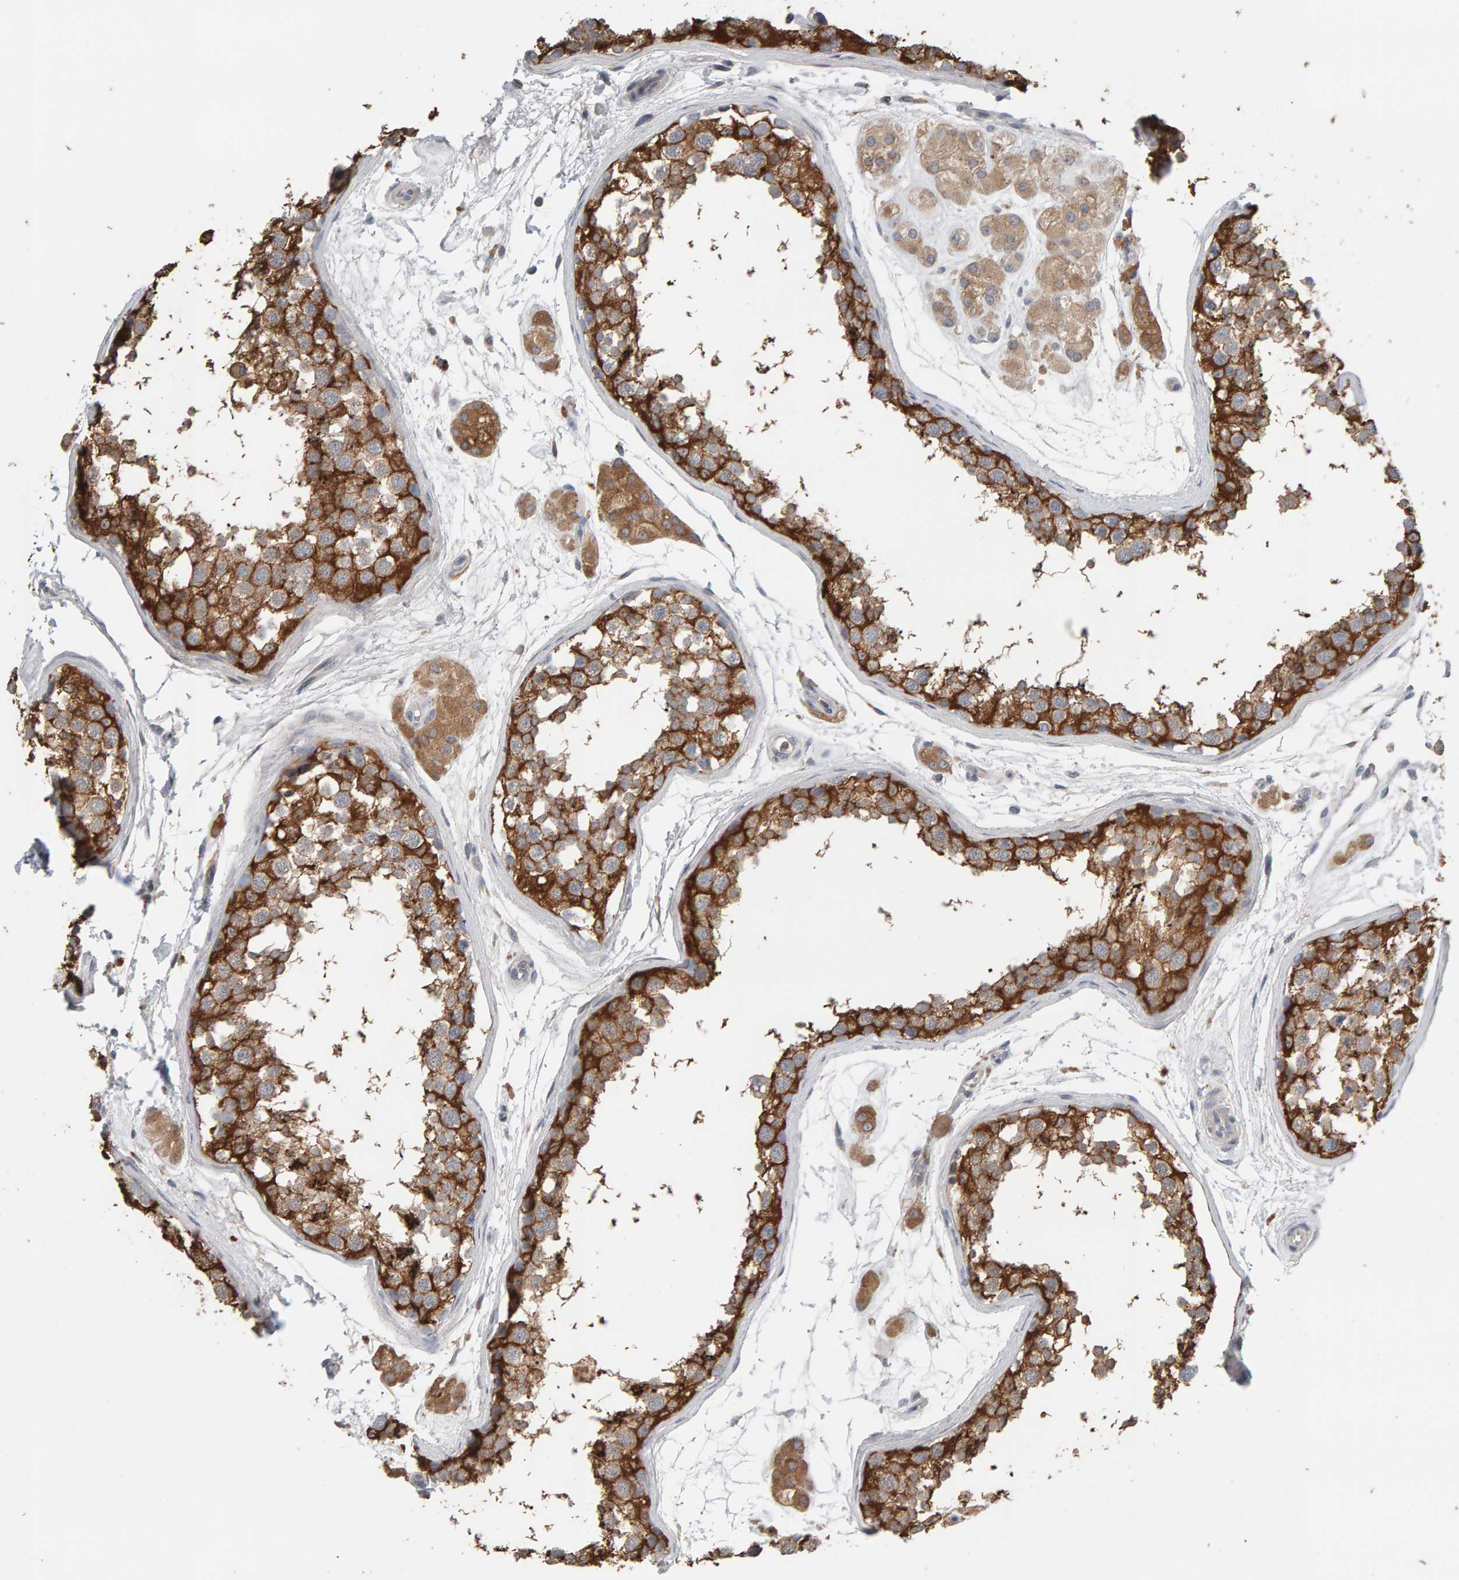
{"staining": {"intensity": "strong", "quantity": ">75%", "location": "cytoplasmic/membranous"}, "tissue": "testis", "cell_type": "Cells in seminiferous ducts", "image_type": "normal", "snomed": [{"axis": "morphology", "description": "Normal tissue, NOS"}, {"axis": "topography", "description": "Testis"}], "caption": "IHC (DAB (3,3'-diaminobenzidine)) staining of benign testis shows strong cytoplasmic/membranous protein expression in approximately >75% of cells in seminiferous ducts. The staining was performed using DAB, with brown indicating positive protein expression. Nuclei are stained blue with hematoxylin.", "gene": "IPPK", "patient": {"sex": "male", "age": 56}}